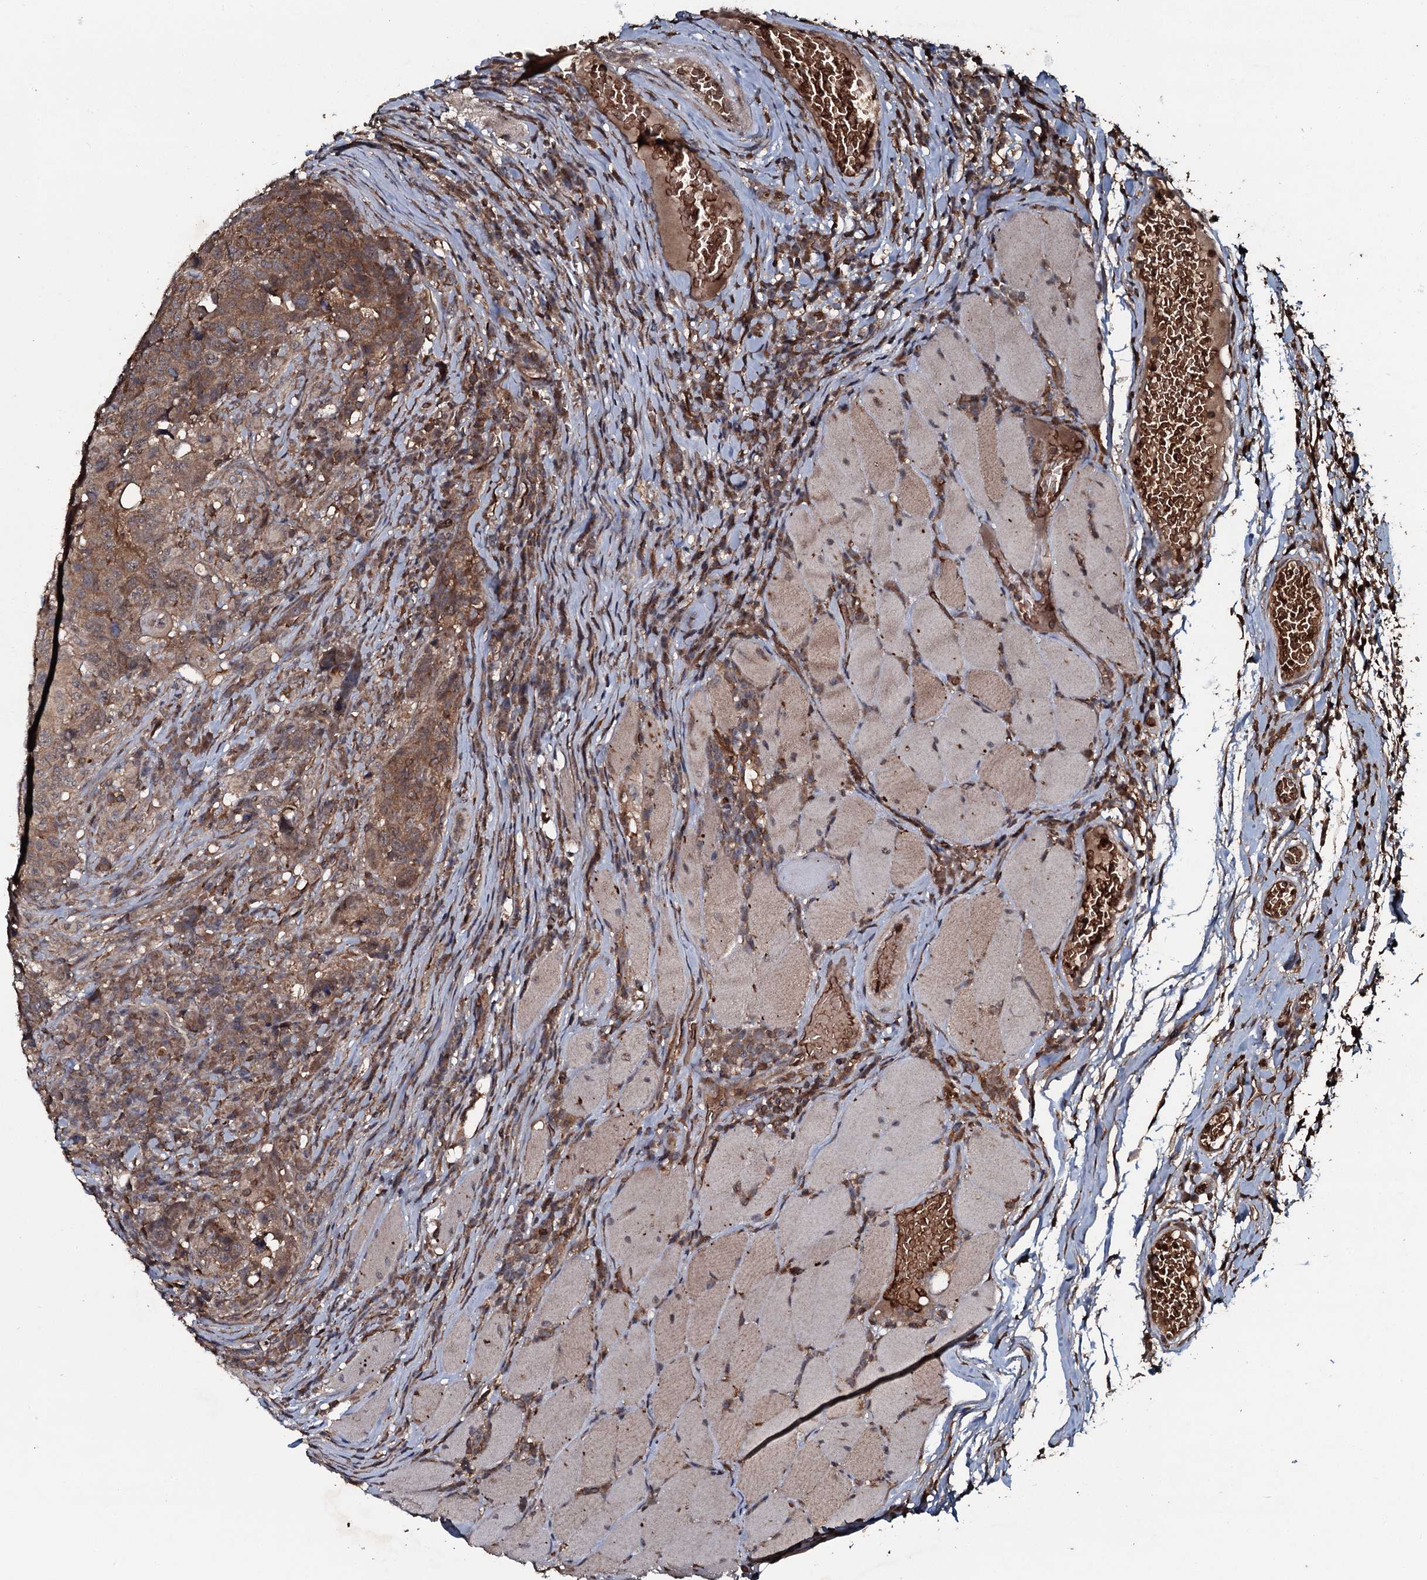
{"staining": {"intensity": "moderate", "quantity": ">75%", "location": "cytoplasmic/membranous"}, "tissue": "head and neck cancer", "cell_type": "Tumor cells", "image_type": "cancer", "snomed": [{"axis": "morphology", "description": "Squamous cell carcinoma, NOS"}, {"axis": "topography", "description": "Head-Neck"}], "caption": "Head and neck cancer was stained to show a protein in brown. There is medium levels of moderate cytoplasmic/membranous positivity in about >75% of tumor cells.", "gene": "ADGRG3", "patient": {"sex": "male", "age": 66}}